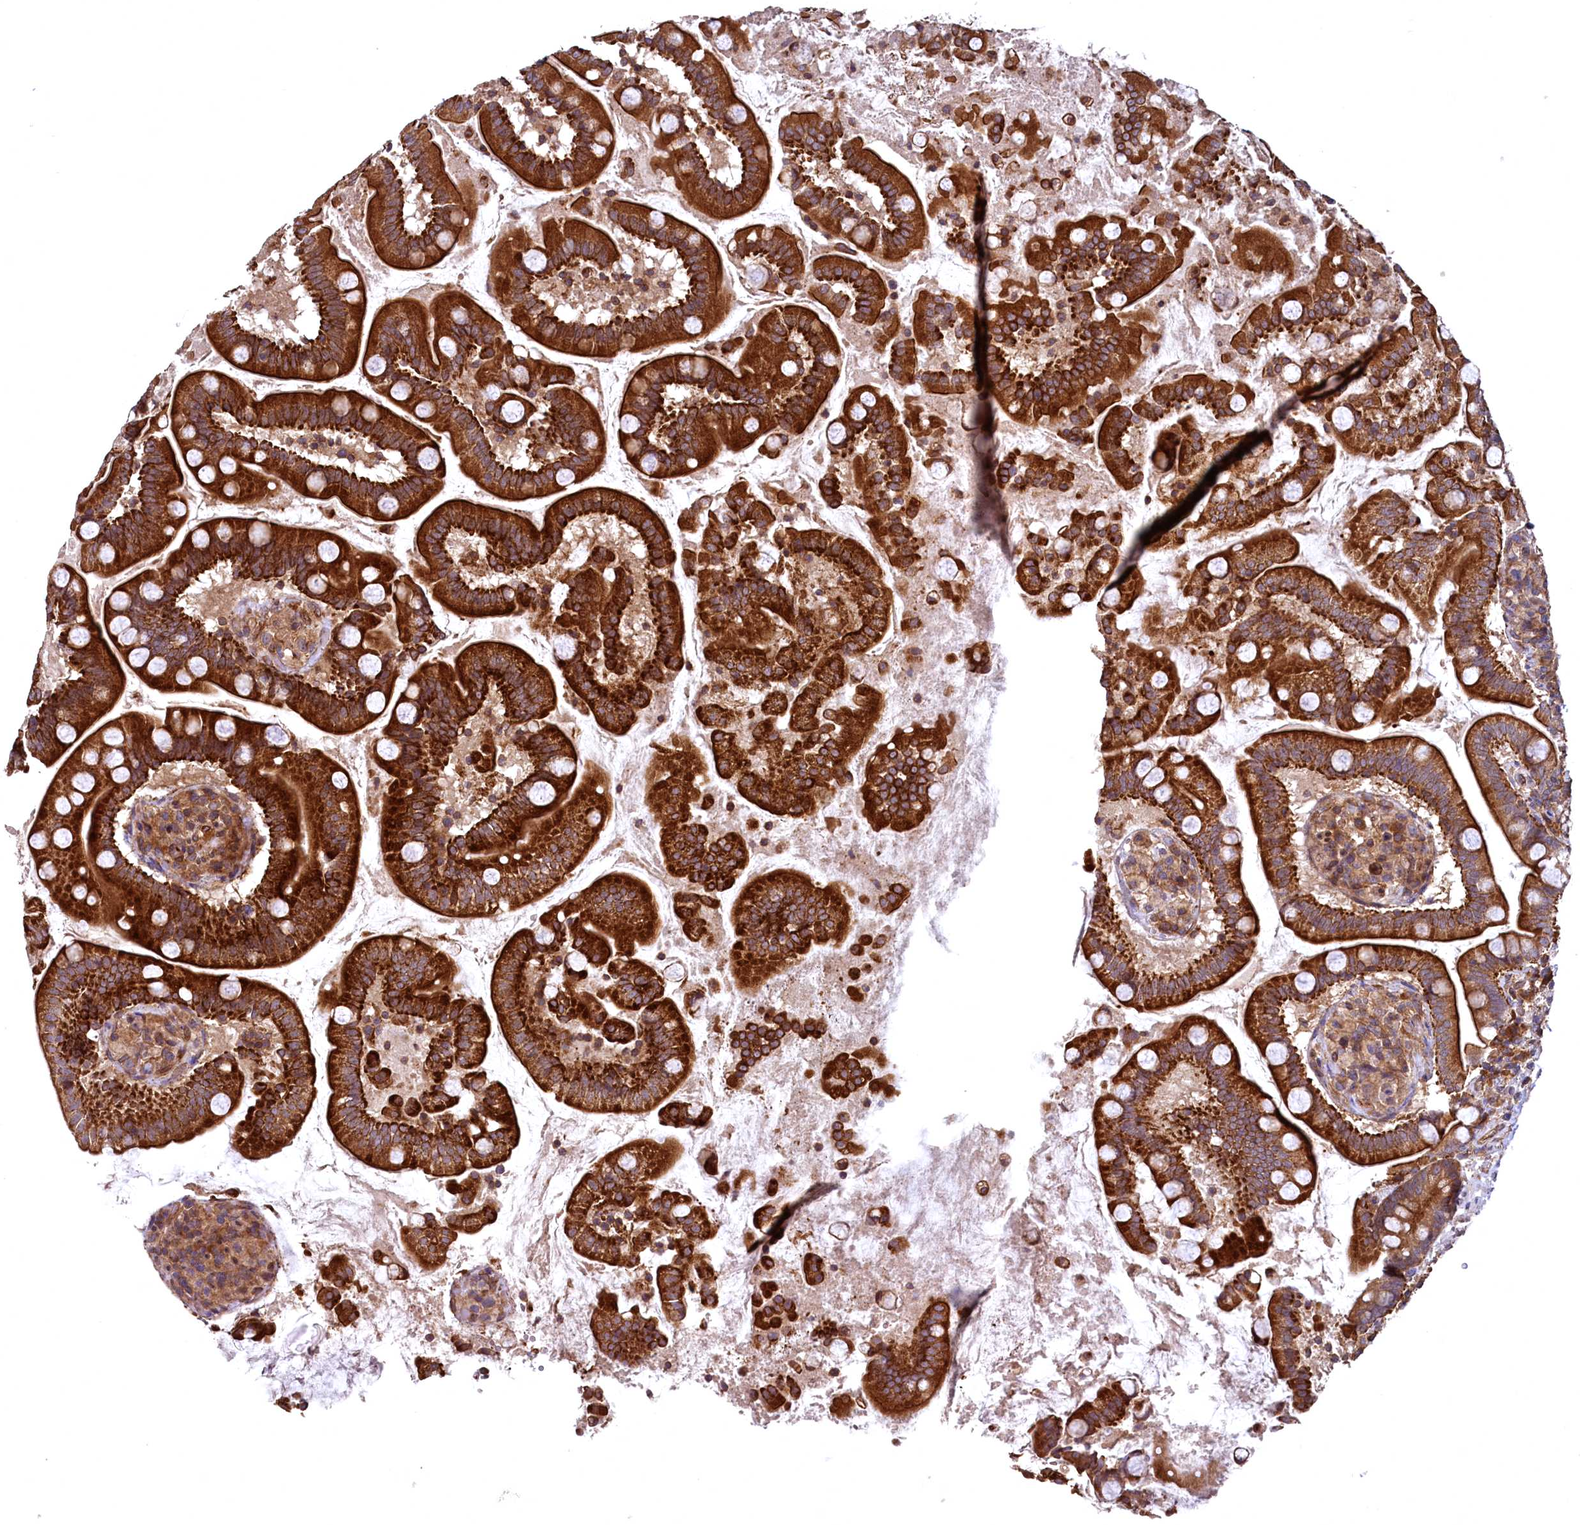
{"staining": {"intensity": "strong", "quantity": ">75%", "location": "cytoplasmic/membranous"}, "tissue": "small intestine", "cell_type": "Glandular cells", "image_type": "normal", "snomed": [{"axis": "morphology", "description": "Normal tissue, NOS"}, {"axis": "topography", "description": "Small intestine"}], "caption": "This micrograph shows benign small intestine stained with immunohistochemistry (IHC) to label a protein in brown. The cytoplasmic/membranous of glandular cells show strong positivity for the protein. Nuclei are counter-stained blue.", "gene": "SVIP", "patient": {"sex": "female", "age": 64}}